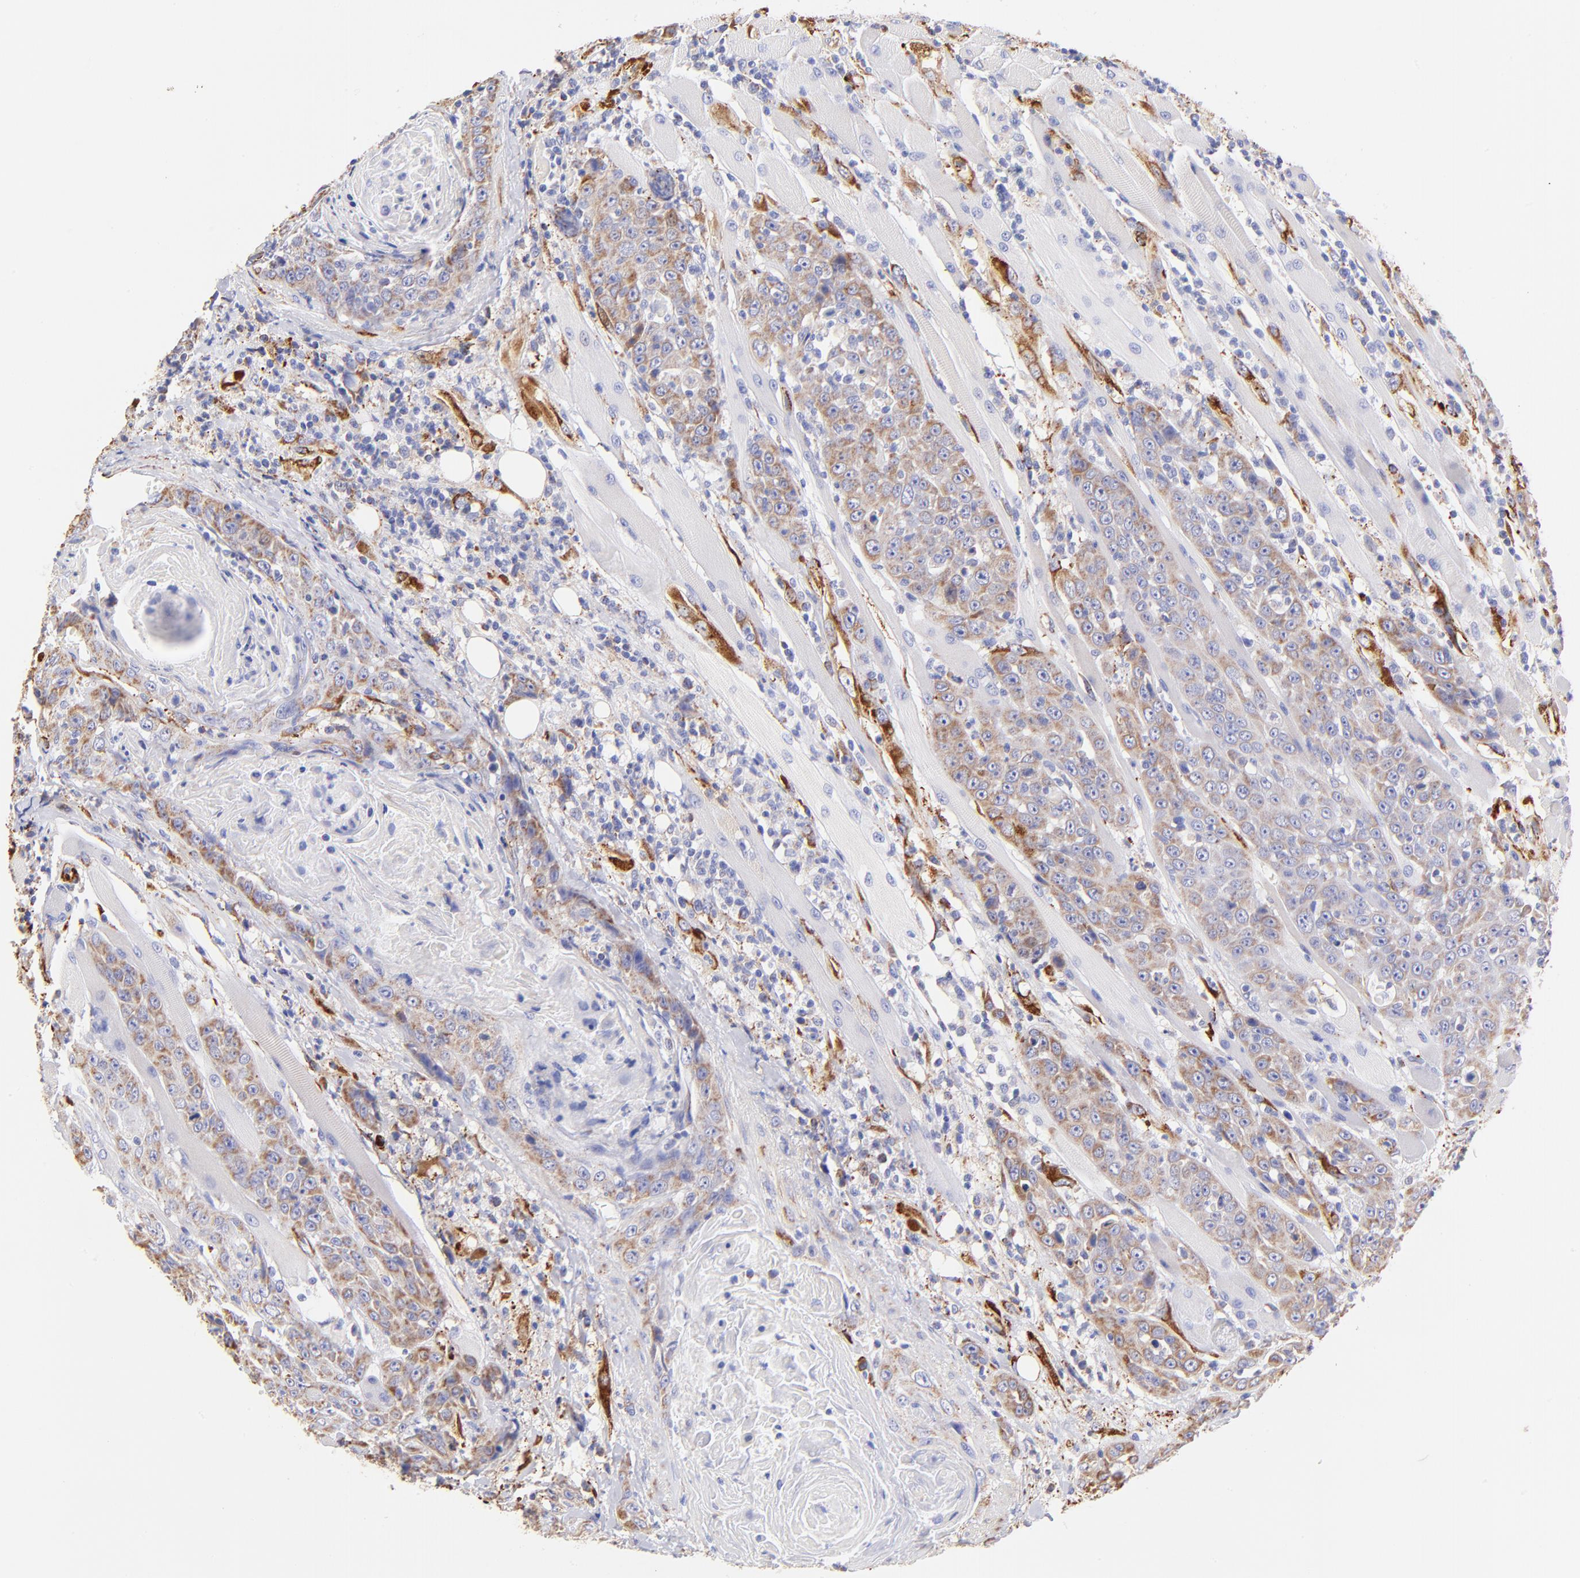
{"staining": {"intensity": "moderate", "quantity": ">75%", "location": "cytoplasmic/membranous"}, "tissue": "head and neck cancer", "cell_type": "Tumor cells", "image_type": "cancer", "snomed": [{"axis": "morphology", "description": "Squamous cell carcinoma, NOS"}, {"axis": "topography", "description": "Head-Neck"}], "caption": "Head and neck cancer (squamous cell carcinoma) tissue demonstrates moderate cytoplasmic/membranous staining in about >75% of tumor cells, visualized by immunohistochemistry. The staining is performed using DAB (3,3'-diaminobenzidine) brown chromogen to label protein expression. The nuclei are counter-stained blue using hematoxylin.", "gene": "SPARC", "patient": {"sex": "female", "age": 84}}